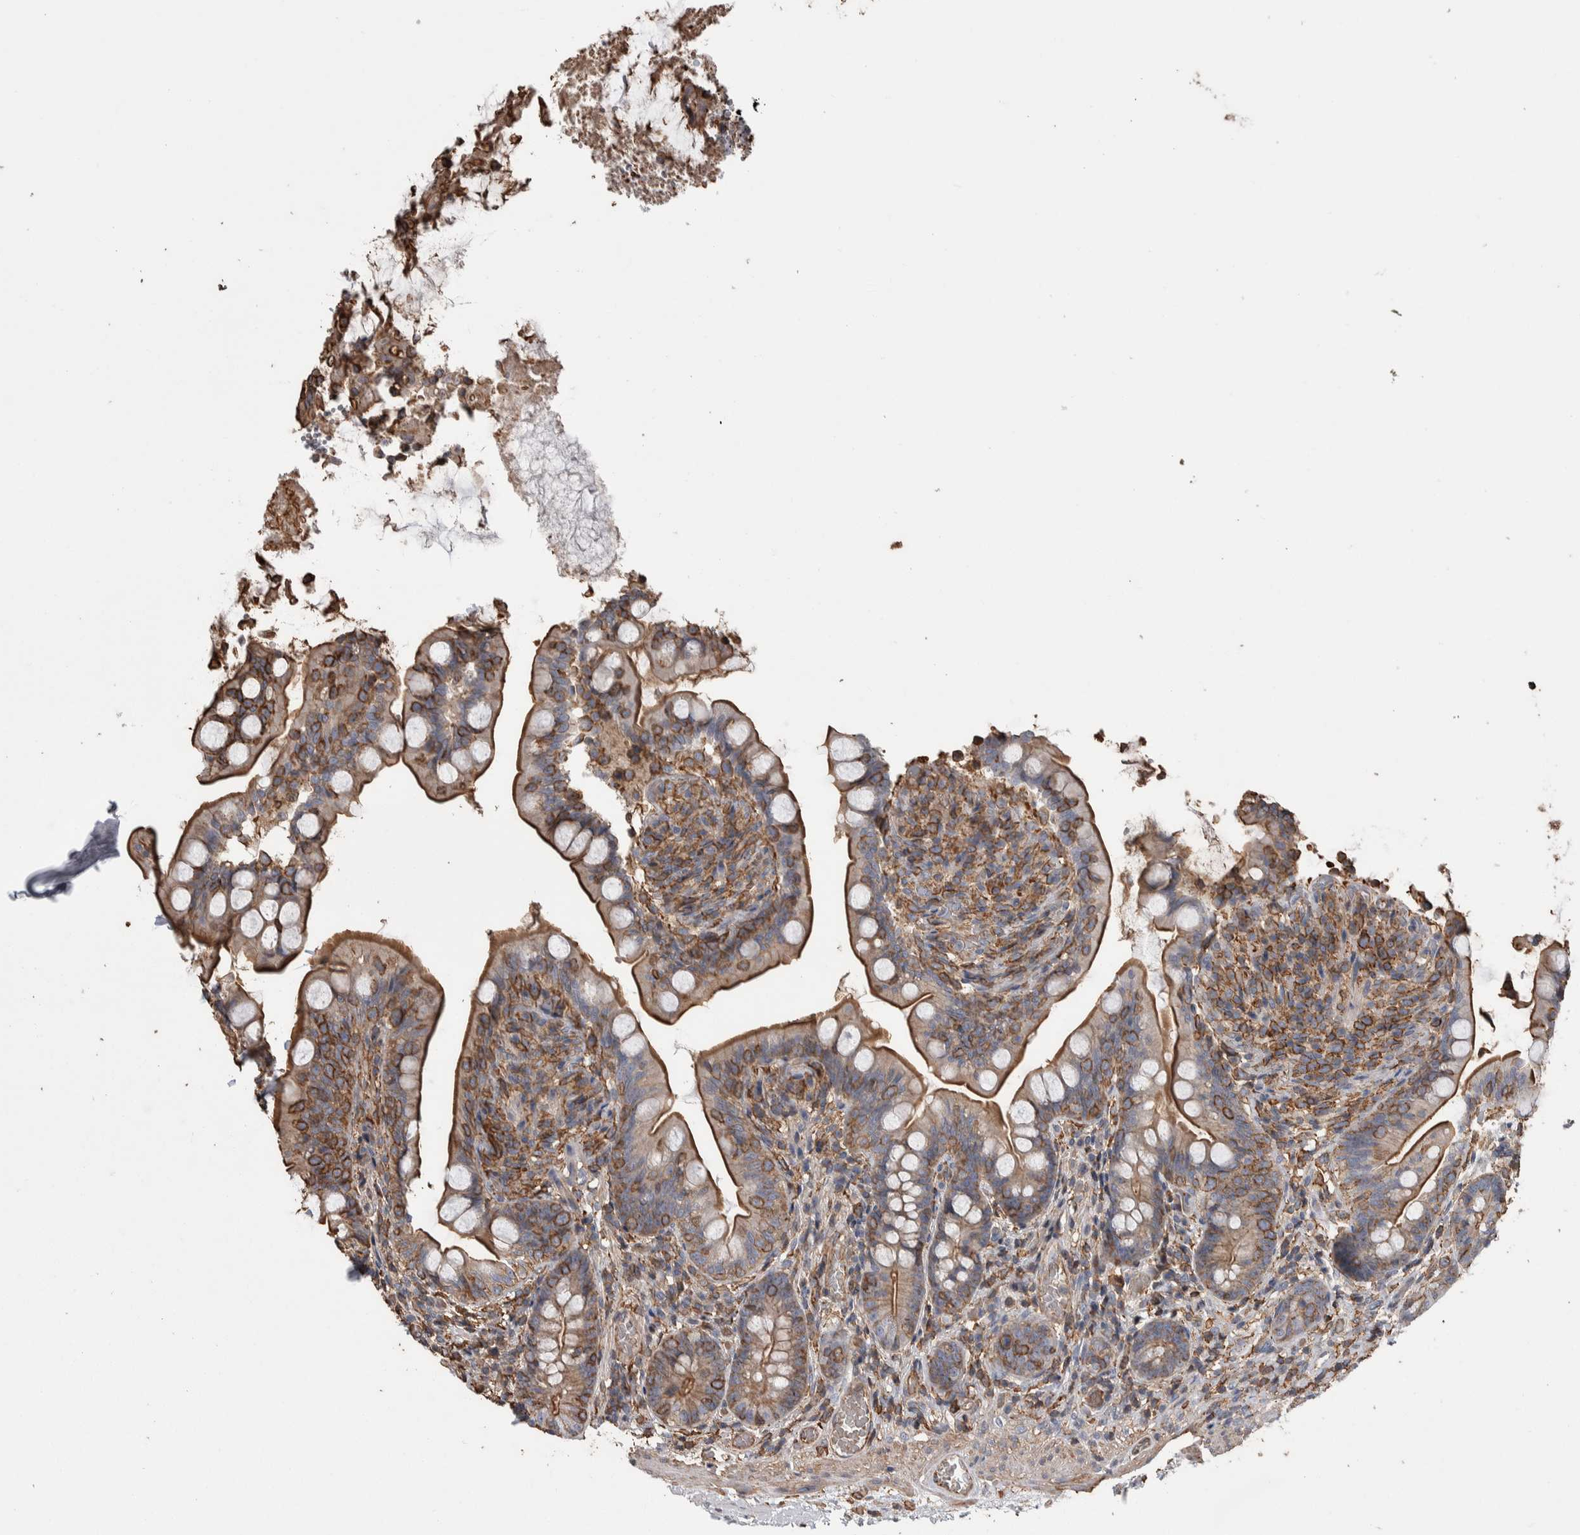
{"staining": {"intensity": "moderate", "quantity": ">75%", "location": "cytoplasmic/membranous"}, "tissue": "small intestine", "cell_type": "Glandular cells", "image_type": "normal", "snomed": [{"axis": "morphology", "description": "Normal tissue, NOS"}, {"axis": "topography", "description": "Small intestine"}], "caption": "Immunohistochemistry photomicrograph of unremarkable small intestine stained for a protein (brown), which exhibits medium levels of moderate cytoplasmic/membranous positivity in about >75% of glandular cells.", "gene": "ENPP2", "patient": {"sex": "female", "age": 56}}